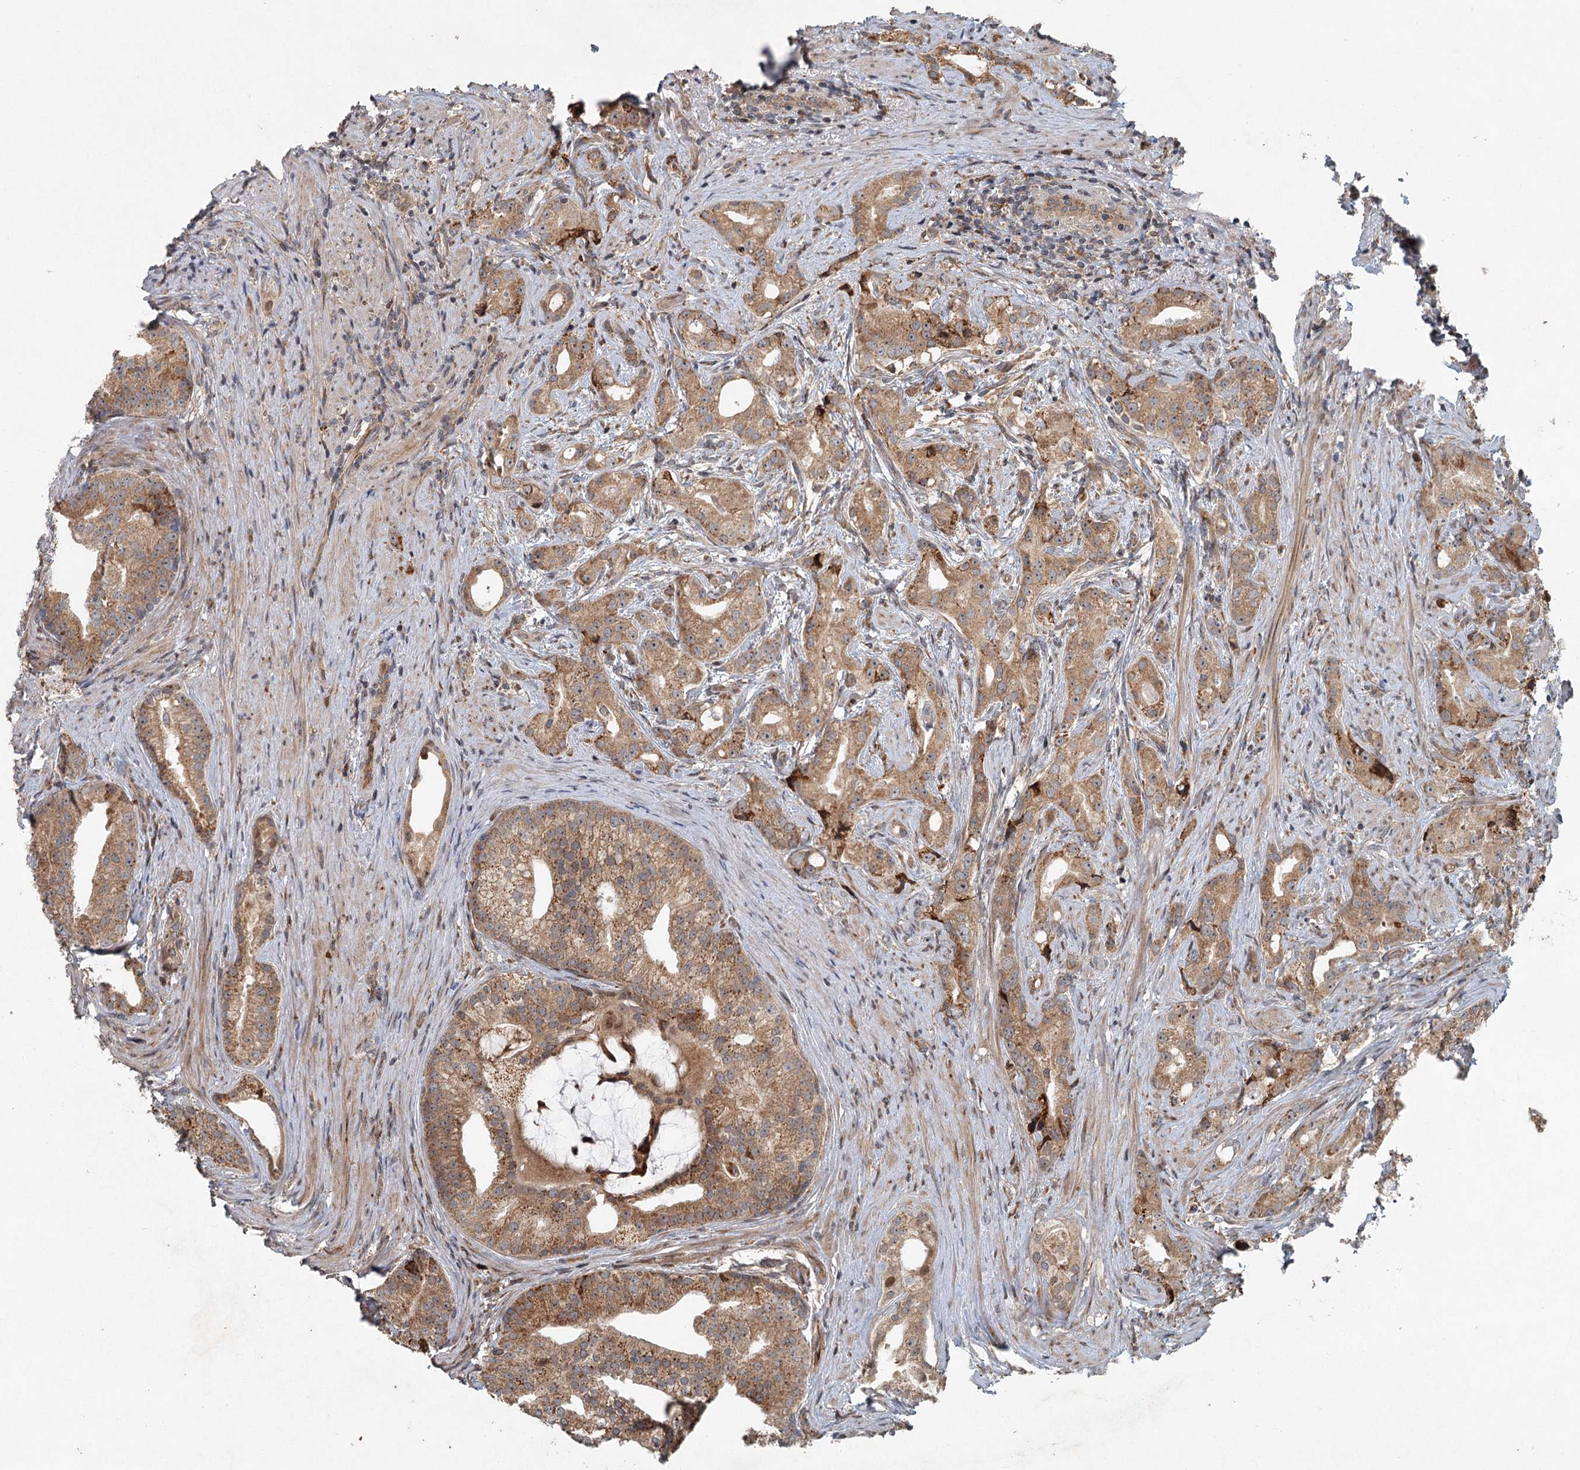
{"staining": {"intensity": "moderate", "quantity": ">75%", "location": "cytoplasmic/membranous"}, "tissue": "prostate cancer", "cell_type": "Tumor cells", "image_type": "cancer", "snomed": [{"axis": "morphology", "description": "Adenocarcinoma, Low grade"}, {"axis": "topography", "description": "Prostate"}], "caption": "This photomicrograph shows immunohistochemistry (IHC) staining of human prostate adenocarcinoma (low-grade), with medium moderate cytoplasmic/membranous positivity in approximately >75% of tumor cells.", "gene": "SRPX2", "patient": {"sex": "male", "age": 71}}